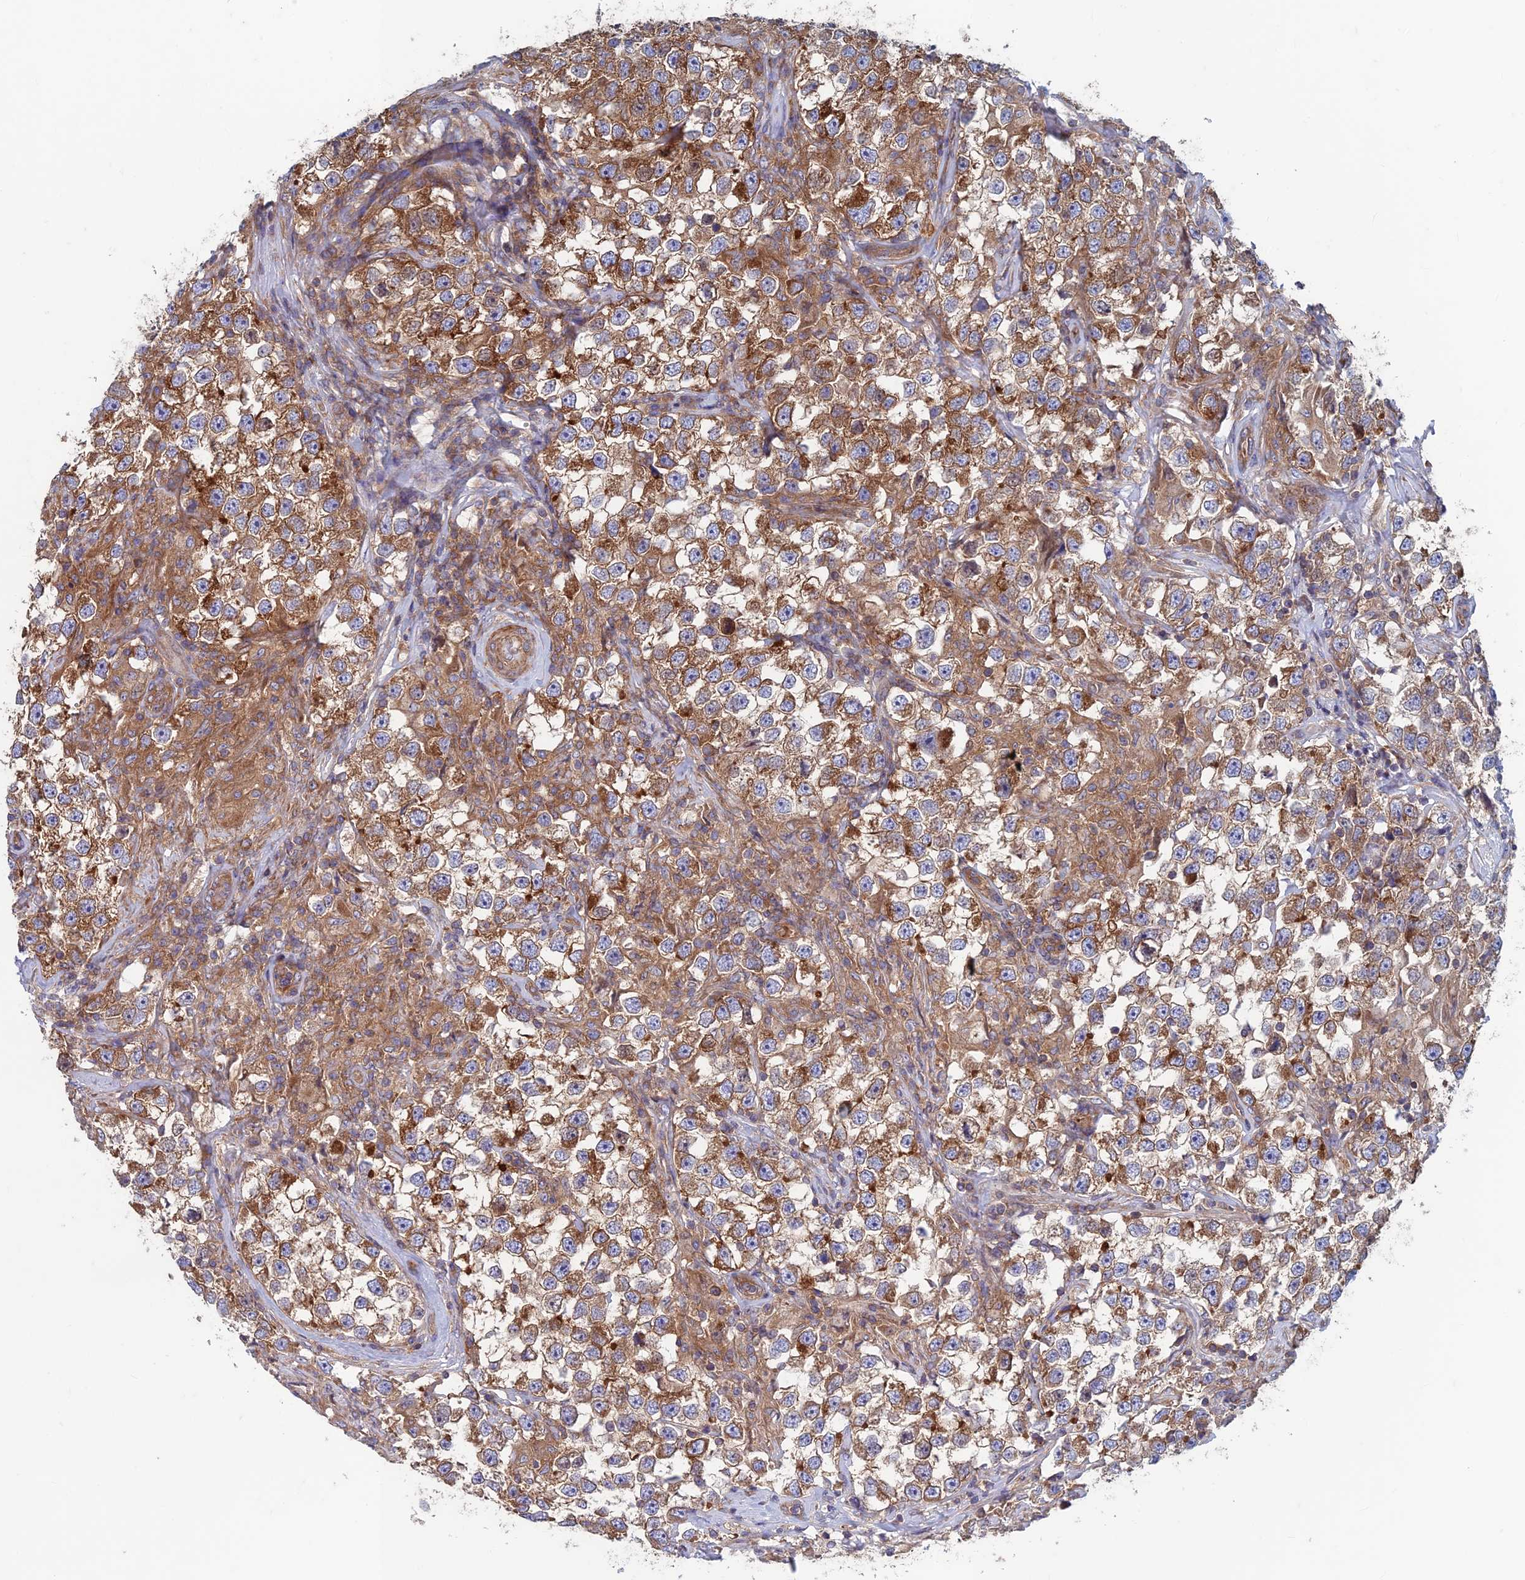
{"staining": {"intensity": "moderate", "quantity": ">75%", "location": "cytoplasmic/membranous"}, "tissue": "testis cancer", "cell_type": "Tumor cells", "image_type": "cancer", "snomed": [{"axis": "morphology", "description": "Seminoma, NOS"}, {"axis": "topography", "description": "Testis"}], "caption": "Protein staining of testis seminoma tissue shows moderate cytoplasmic/membranous expression in about >75% of tumor cells.", "gene": "DNM1L", "patient": {"sex": "male", "age": 46}}